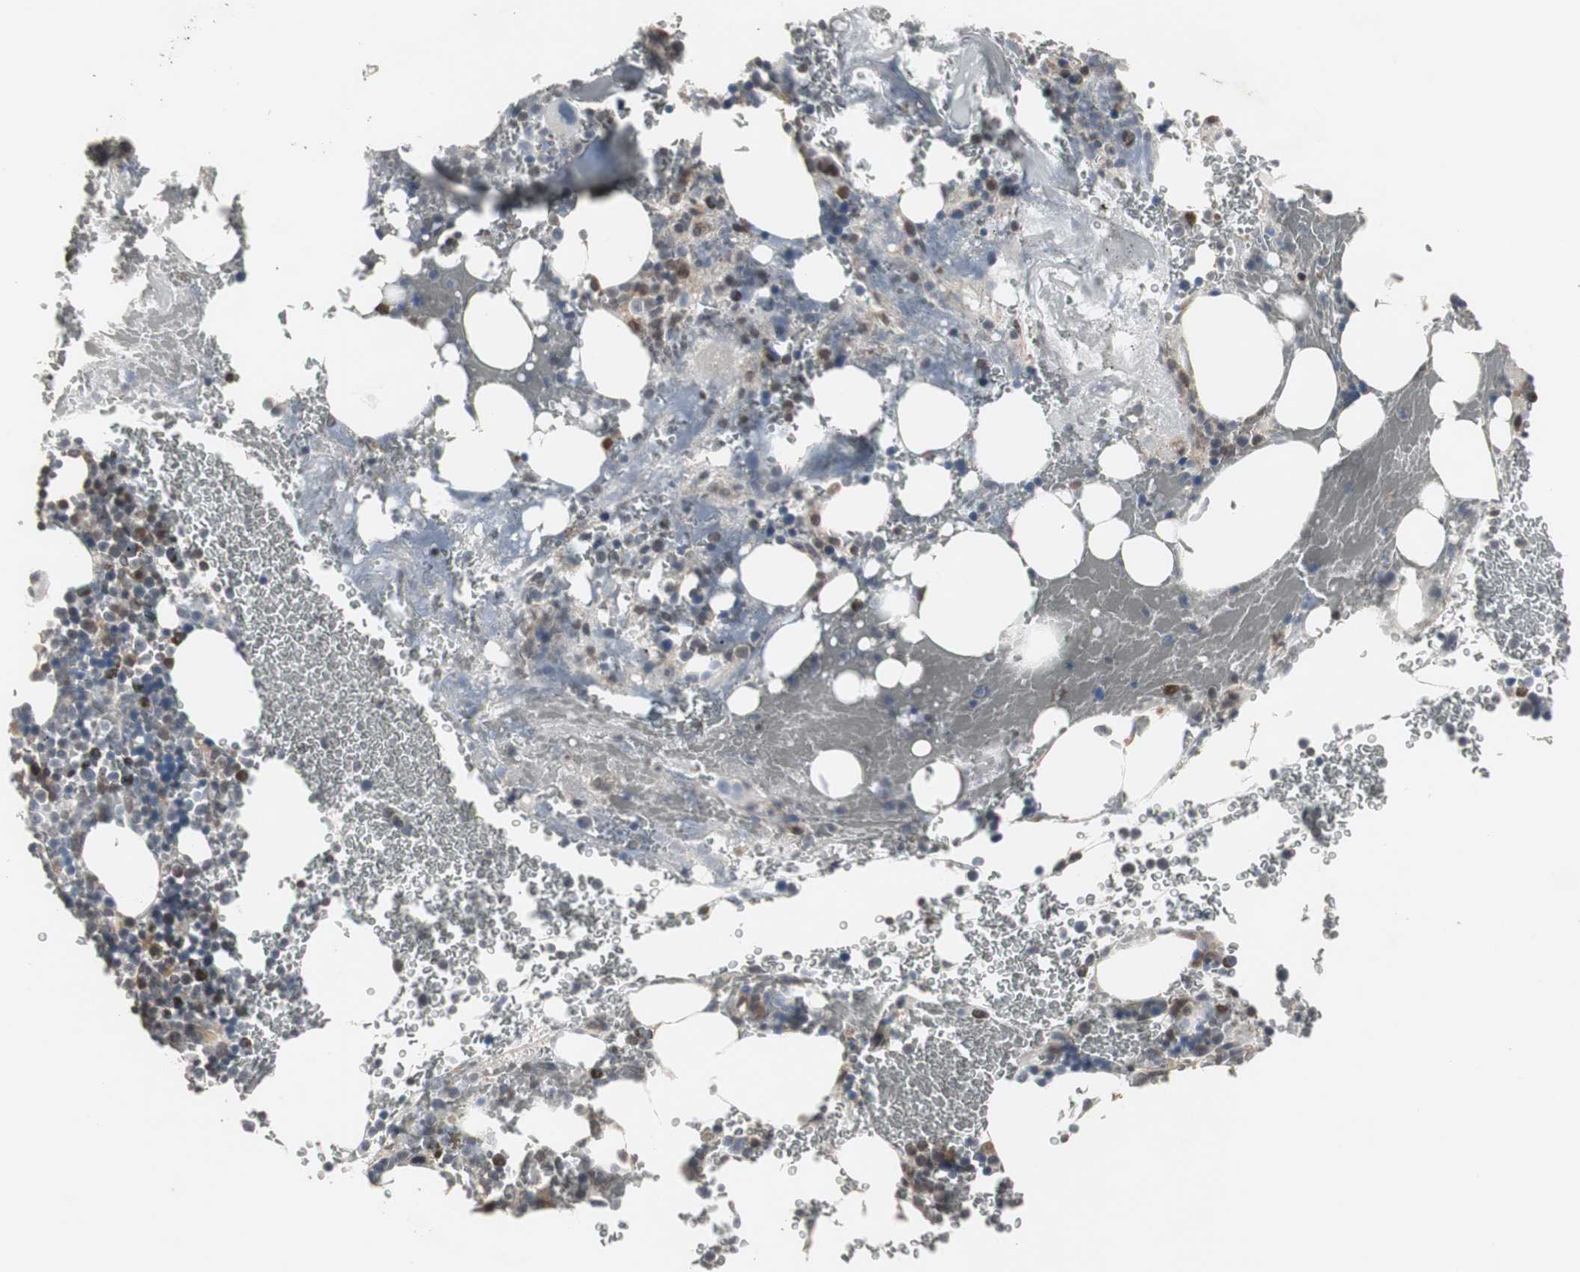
{"staining": {"intensity": "strong", "quantity": "<25%", "location": "cytoplasmic/membranous"}, "tissue": "bone marrow", "cell_type": "Hematopoietic cells", "image_type": "normal", "snomed": [{"axis": "morphology", "description": "Normal tissue, NOS"}, {"axis": "topography", "description": "Bone marrow"}], "caption": "The histopathology image shows staining of normal bone marrow, revealing strong cytoplasmic/membranous protein positivity (brown color) within hematopoietic cells.", "gene": "ATP2B2", "patient": {"sex": "female", "age": 73}}